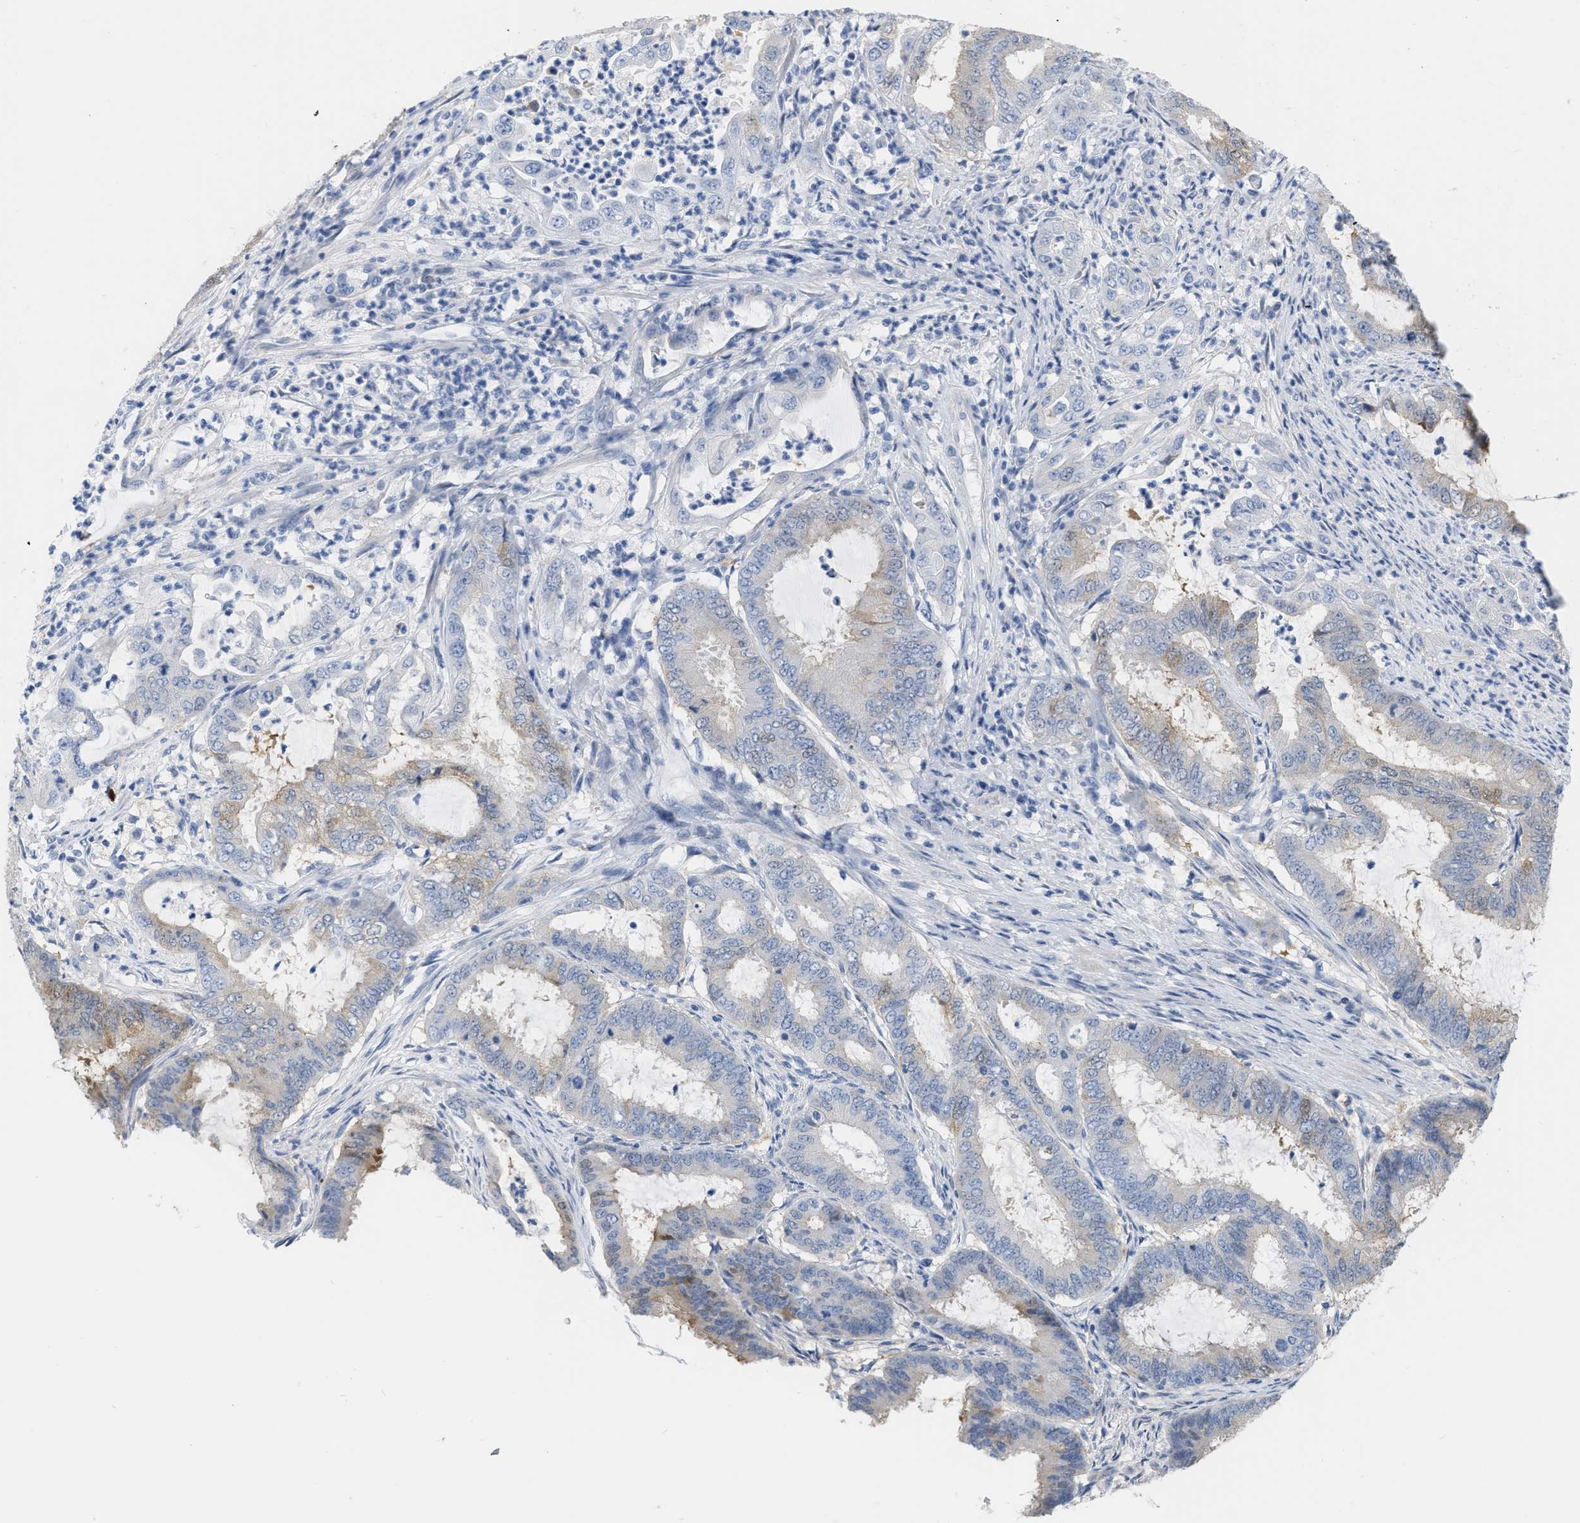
{"staining": {"intensity": "weak", "quantity": "<25%", "location": "cytoplasmic/membranous"}, "tissue": "endometrial cancer", "cell_type": "Tumor cells", "image_type": "cancer", "snomed": [{"axis": "morphology", "description": "Adenocarcinoma, NOS"}, {"axis": "topography", "description": "Endometrium"}], "caption": "Endometrial adenocarcinoma was stained to show a protein in brown. There is no significant staining in tumor cells.", "gene": "CRYM", "patient": {"sex": "female", "age": 51}}